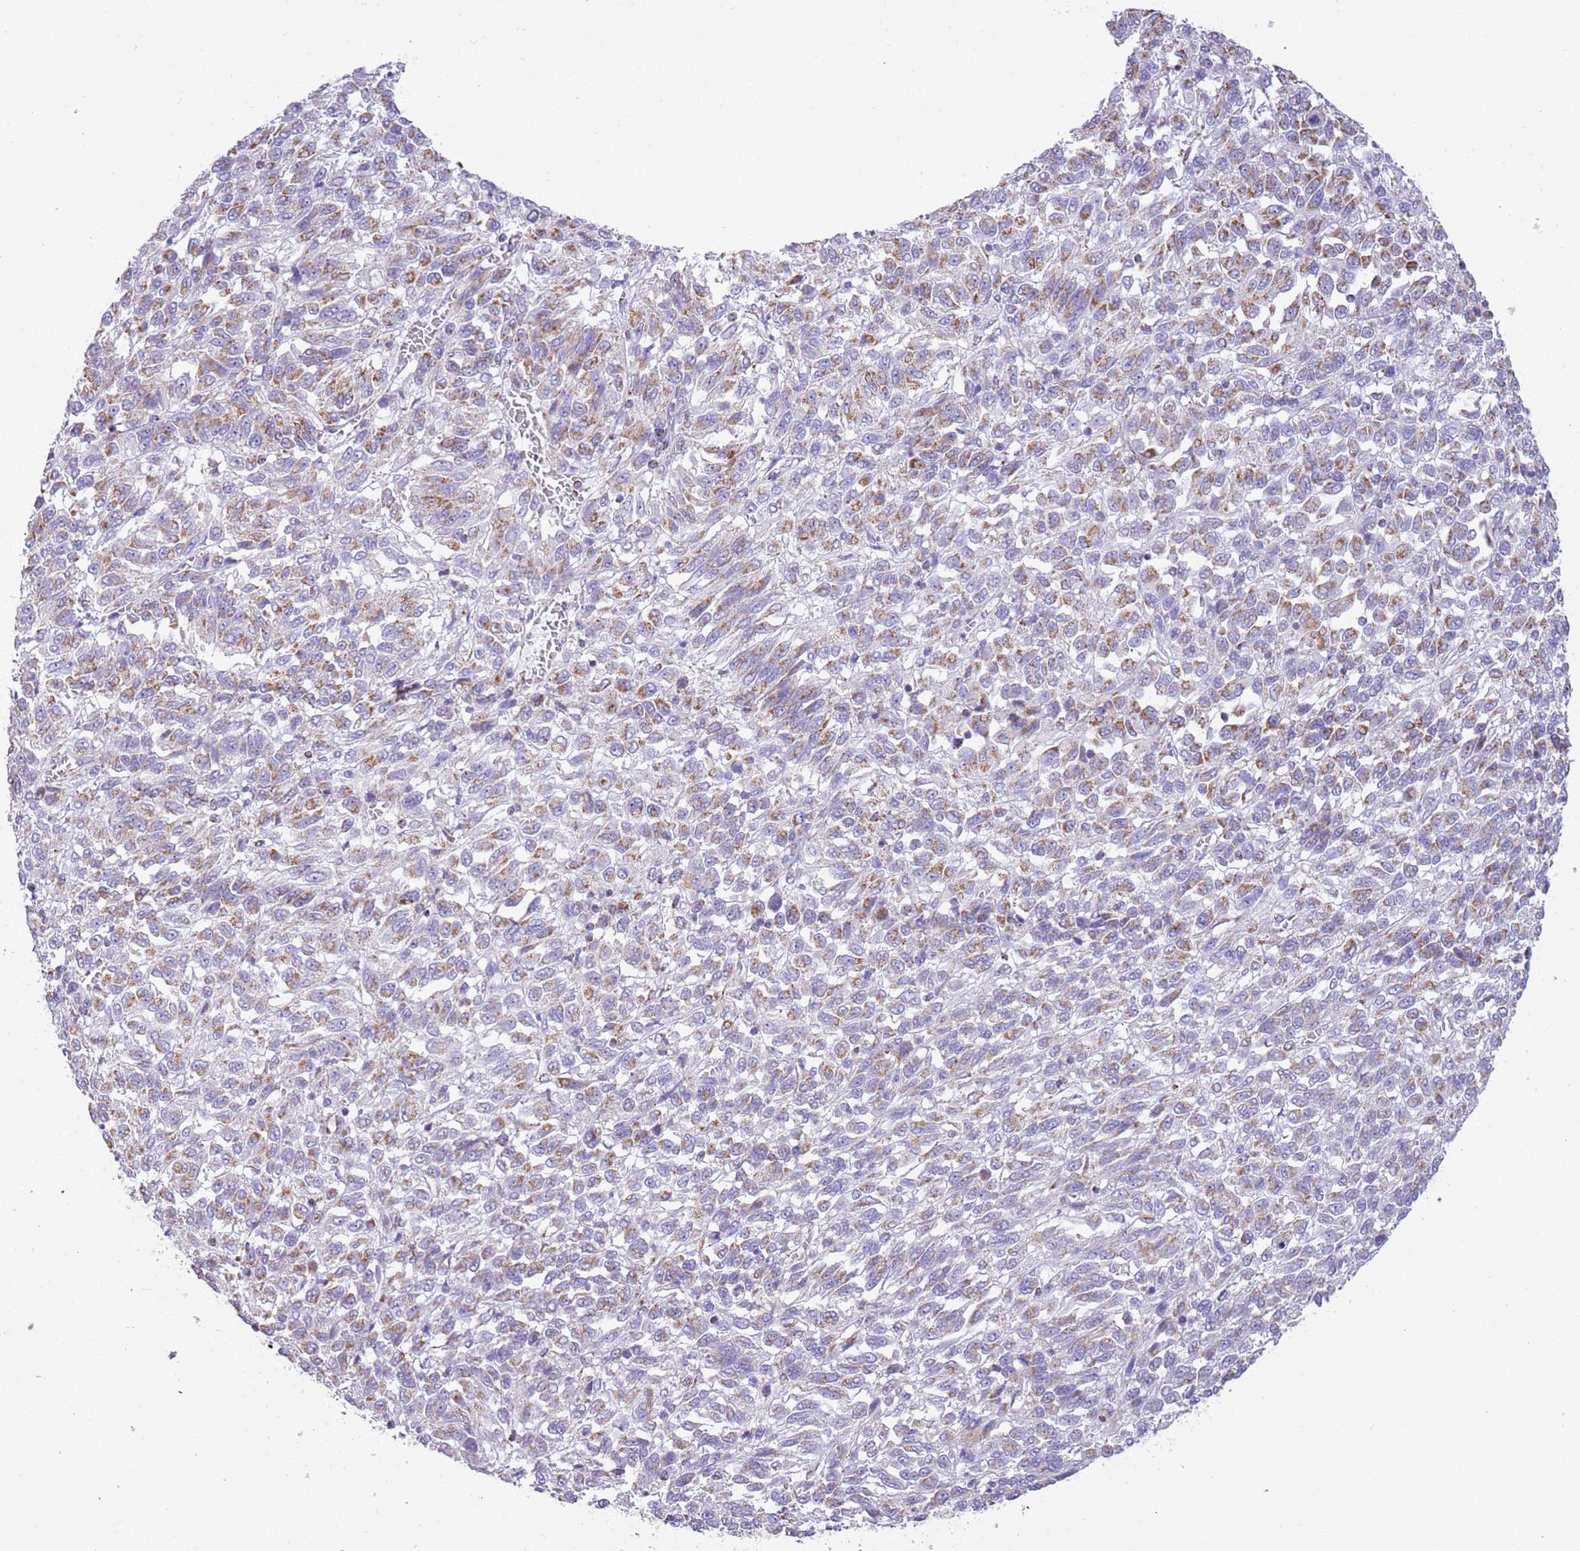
{"staining": {"intensity": "weak", "quantity": "25%-75%", "location": "cytoplasmic/membranous"}, "tissue": "melanoma", "cell_type": "Tumor cells", "image_type": "cancer", "snomed": [{"axis": "morphology", "description": "Malignant melanoma, Metastatic site"}, {"axis": "topography", "description": "Lung"}], "caption": "Immunohistochemistry staining of melanoma, which reveals low levels of weak cytoplasmic/membranous positivity in about 25%-75% of tumor cells indicating weak cytoplasmic/membranous protein staining. The staining was performed using DAB (brown) for protein detection and nuclei were counterstained in hematoxylin (blue).", "gene": "SUCLG2", "patient": {"sex": "male", "age": 64}}